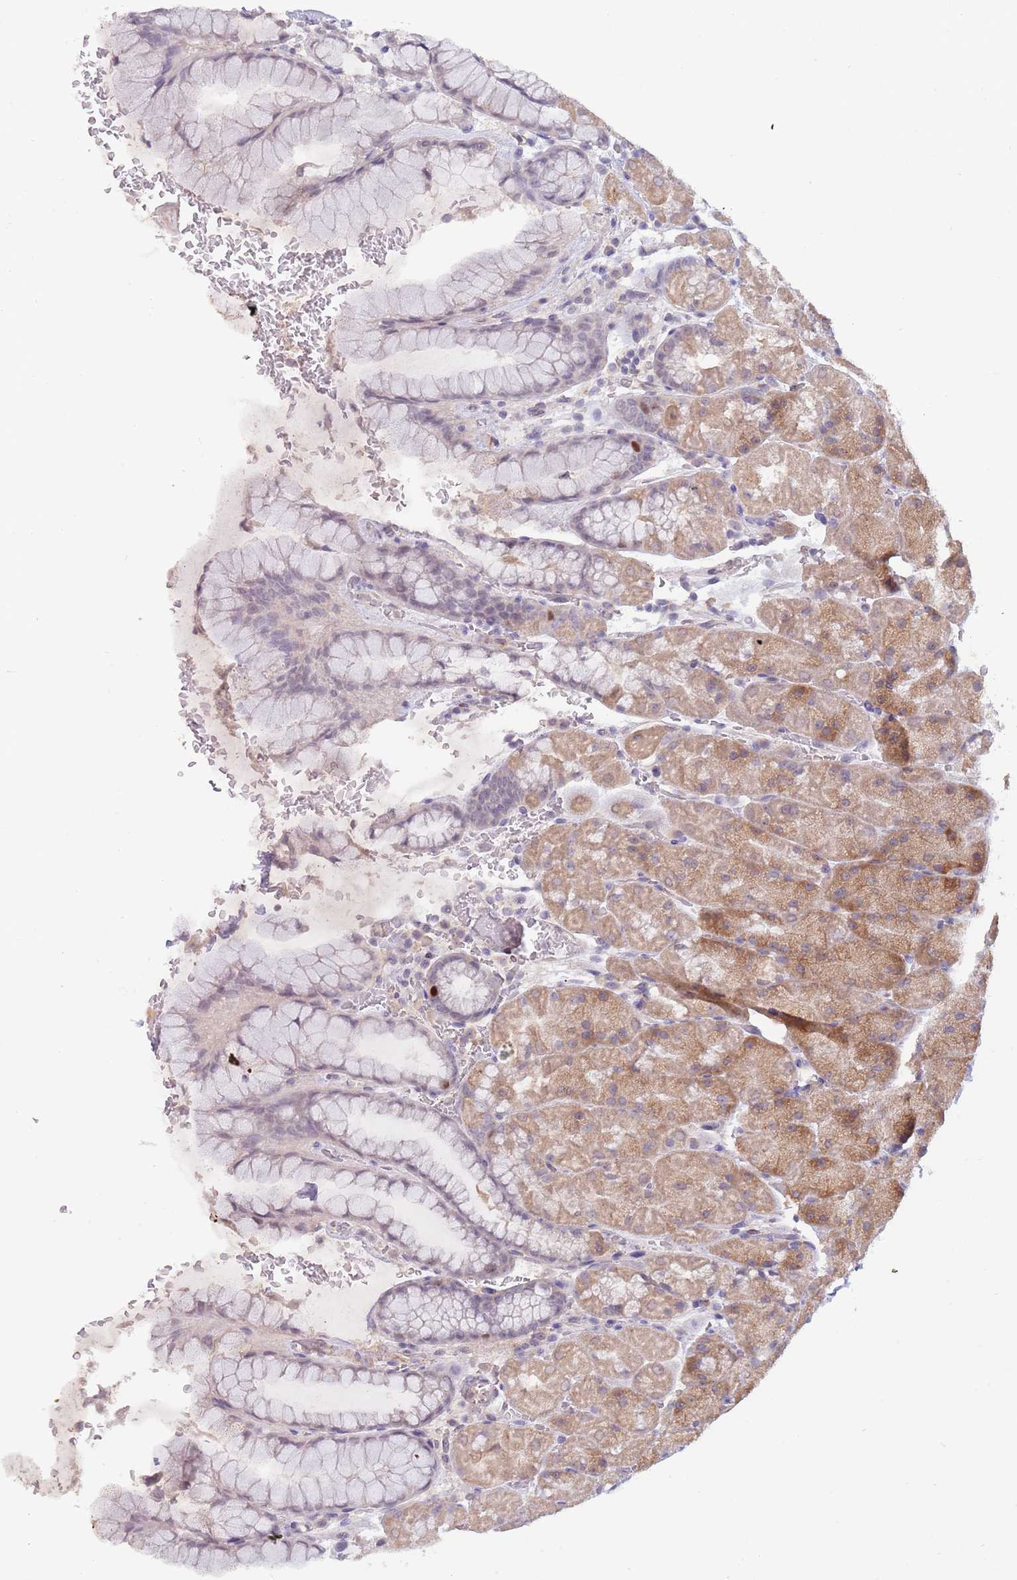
{"staining": {"intensity": "moderate", "quantity": "25%-75%", "location": "cytoplasmic/membranous"}, "tissue": "stomach", "cell_type": "Glandular cells", "image_type": "normal", "snomed": [{"axis": "morphology", "description": "Normal tissue, NOS"}, {"axis": "topography", "description": "Stomach, upper"}, {"axis": "topography", "description": "Stomach, lower"}], "caption": "IHC (DAB (3,3'-diaminobenzidine)) staining of normal stomach reveals moderate cytoplasmic/membranous protein positivity in about 25%-75% of glandular cells.", "gene": "PIMREG", "patient": {"sex": "male", "age": 67}}